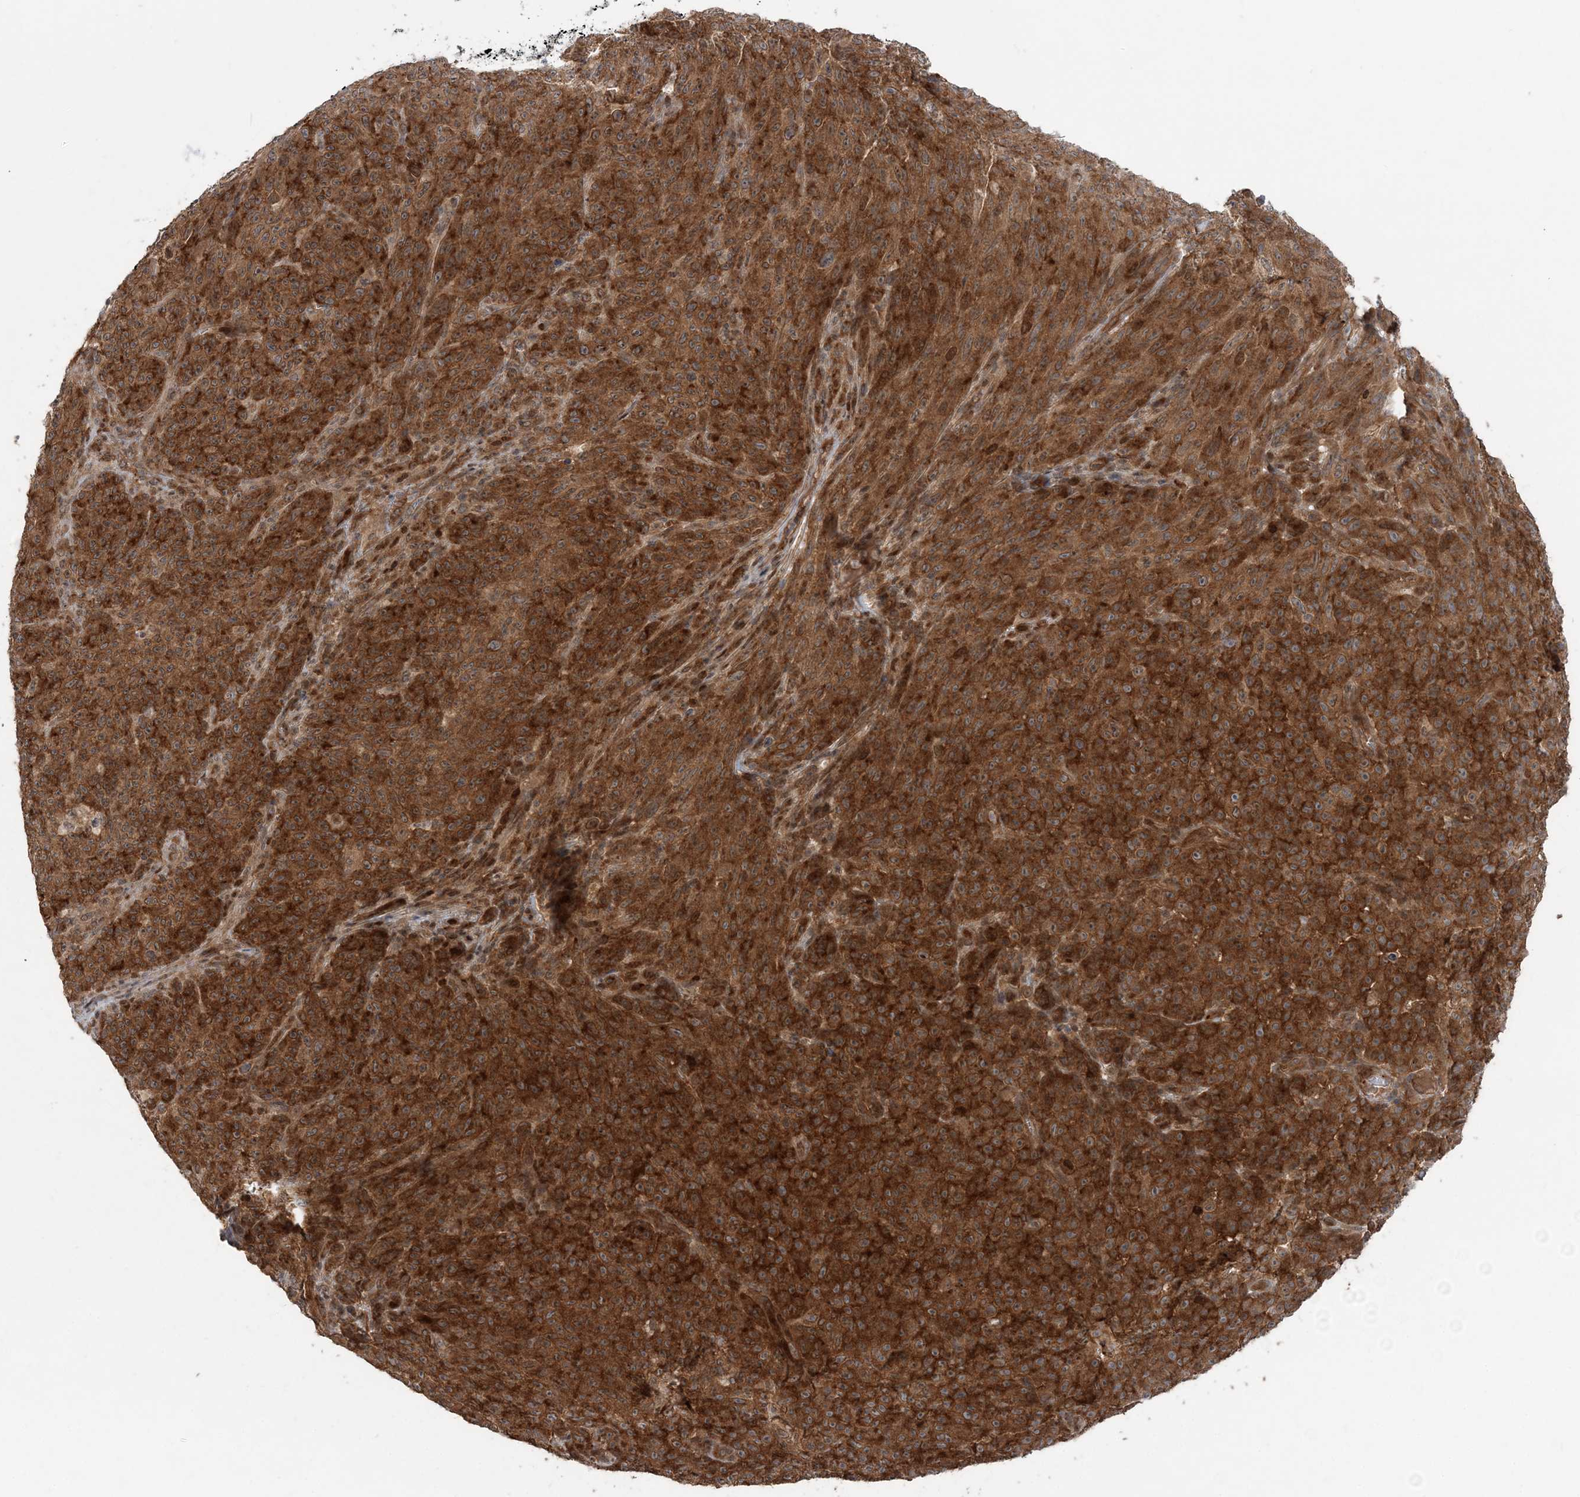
{"staining": {"intensity": "strong", "quantity": ">75%", "location": "cytoplasmic/membranous"}, "tissue": "melanoma", "cell_type": "Tumor cells", "image_type": "cancer", "snomed": [{"axis": "morphology", "description": "Malignant melanoma, NOS"}, {"axis": "topography", "description": "Skin"}], "caption": "Protein expression analysis of malignant melanoma displays strong cytoplasmic/membranous staining in about >75% of tumor cells.", "gene": "GEMIN5", "patient": {"sex": "female", "age": 82}}